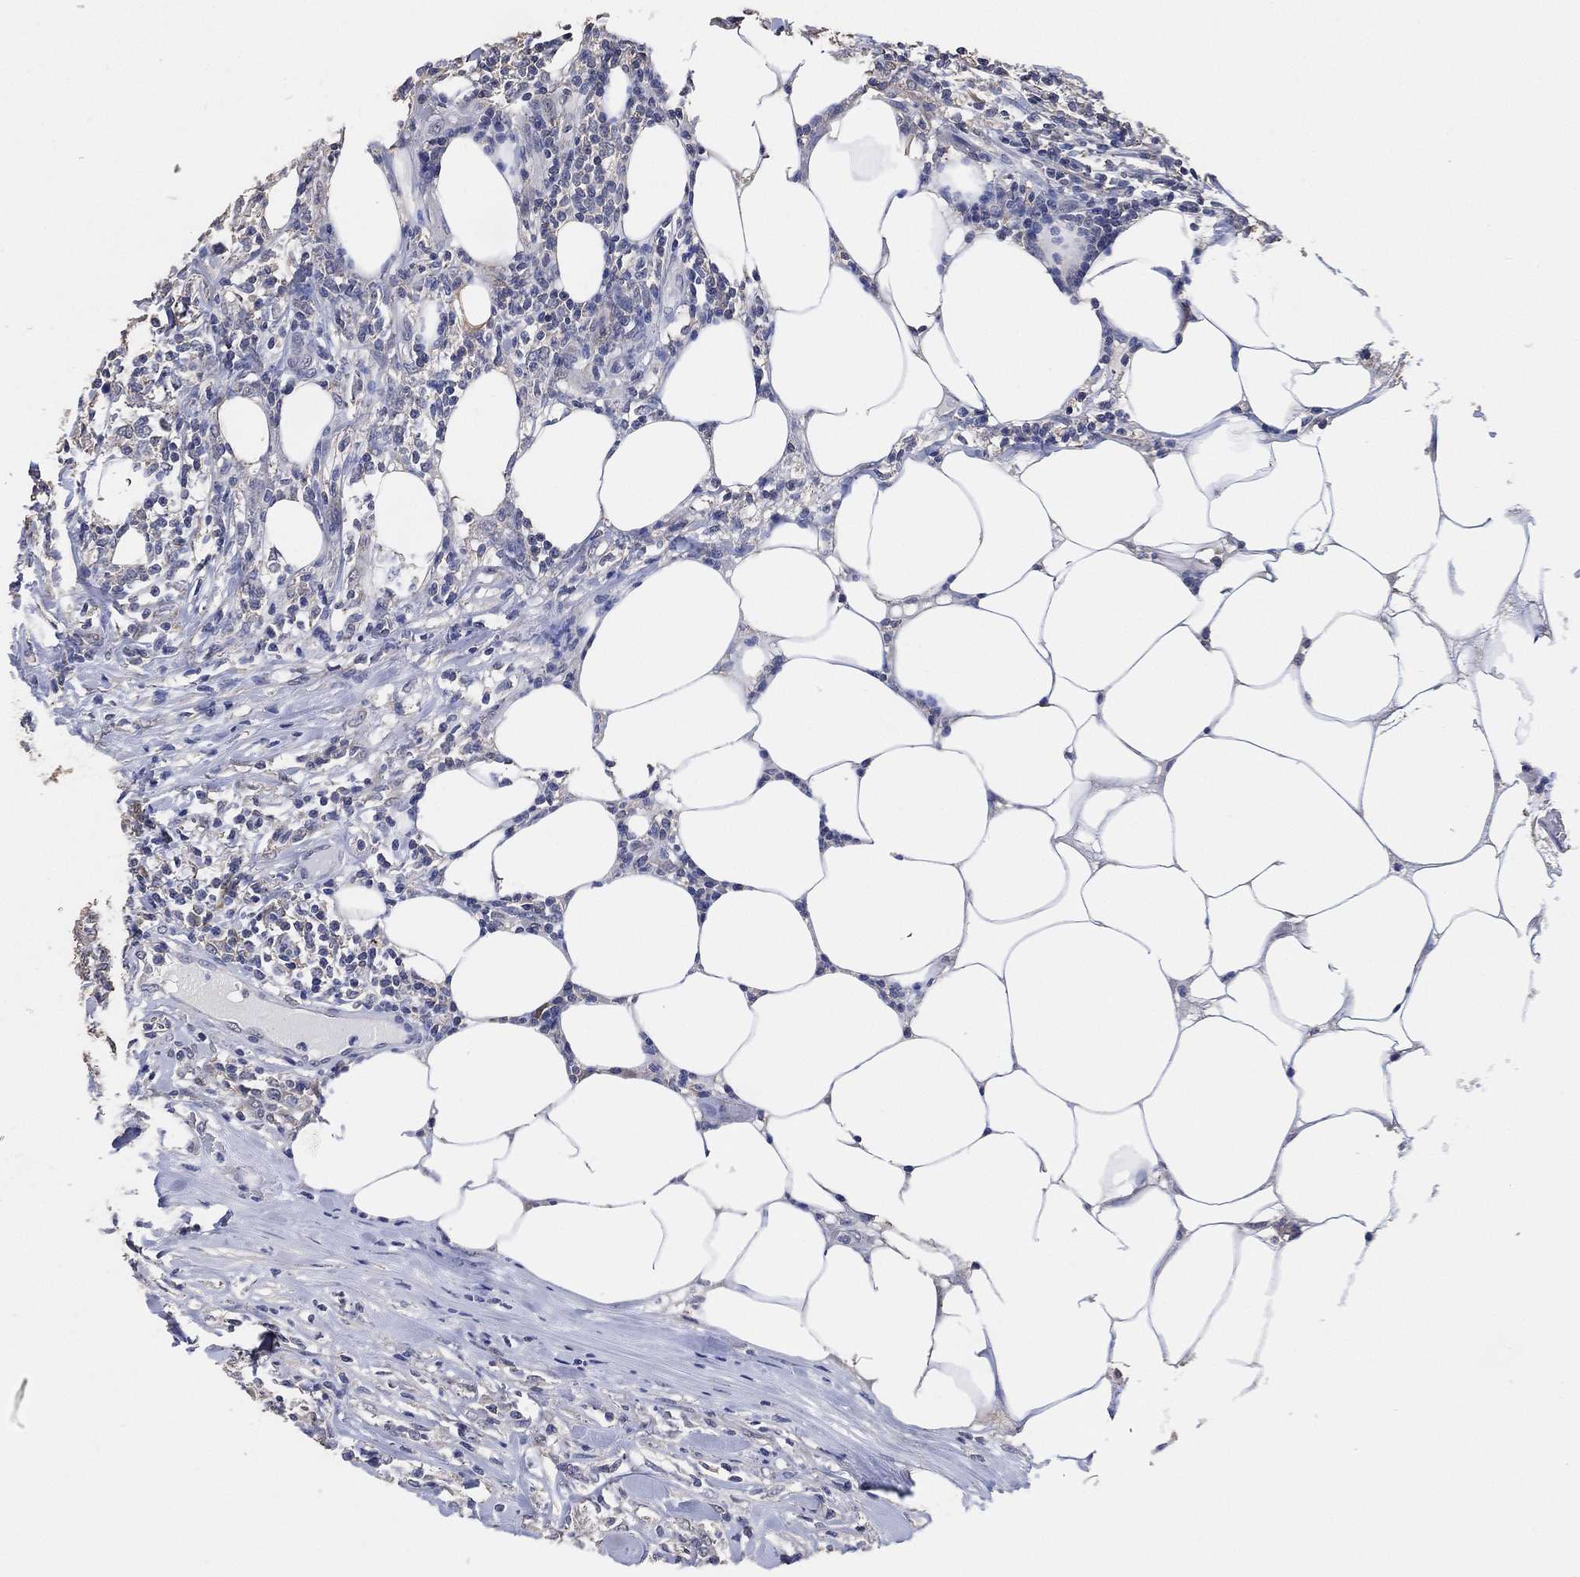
{"staining": {"intensity": "negative", "quantity": "none", "location": "none"}, "tissue": "lymphoma", "cell_type": "Tumor cells", "image_type": "cancer", "snomed": [{"axis": "morphology", "description": "Malignant lymphoma, non-Hodgkin's type, High grade"}, {"axis": "topography", "description": "Lymph node"}], "caption": "This is a photomicrograph of IHC staining of lymphoma, which shows no staining in tumor cells.", "gene": "KLK5", "patient": {"sex": "female", "age": 84}}